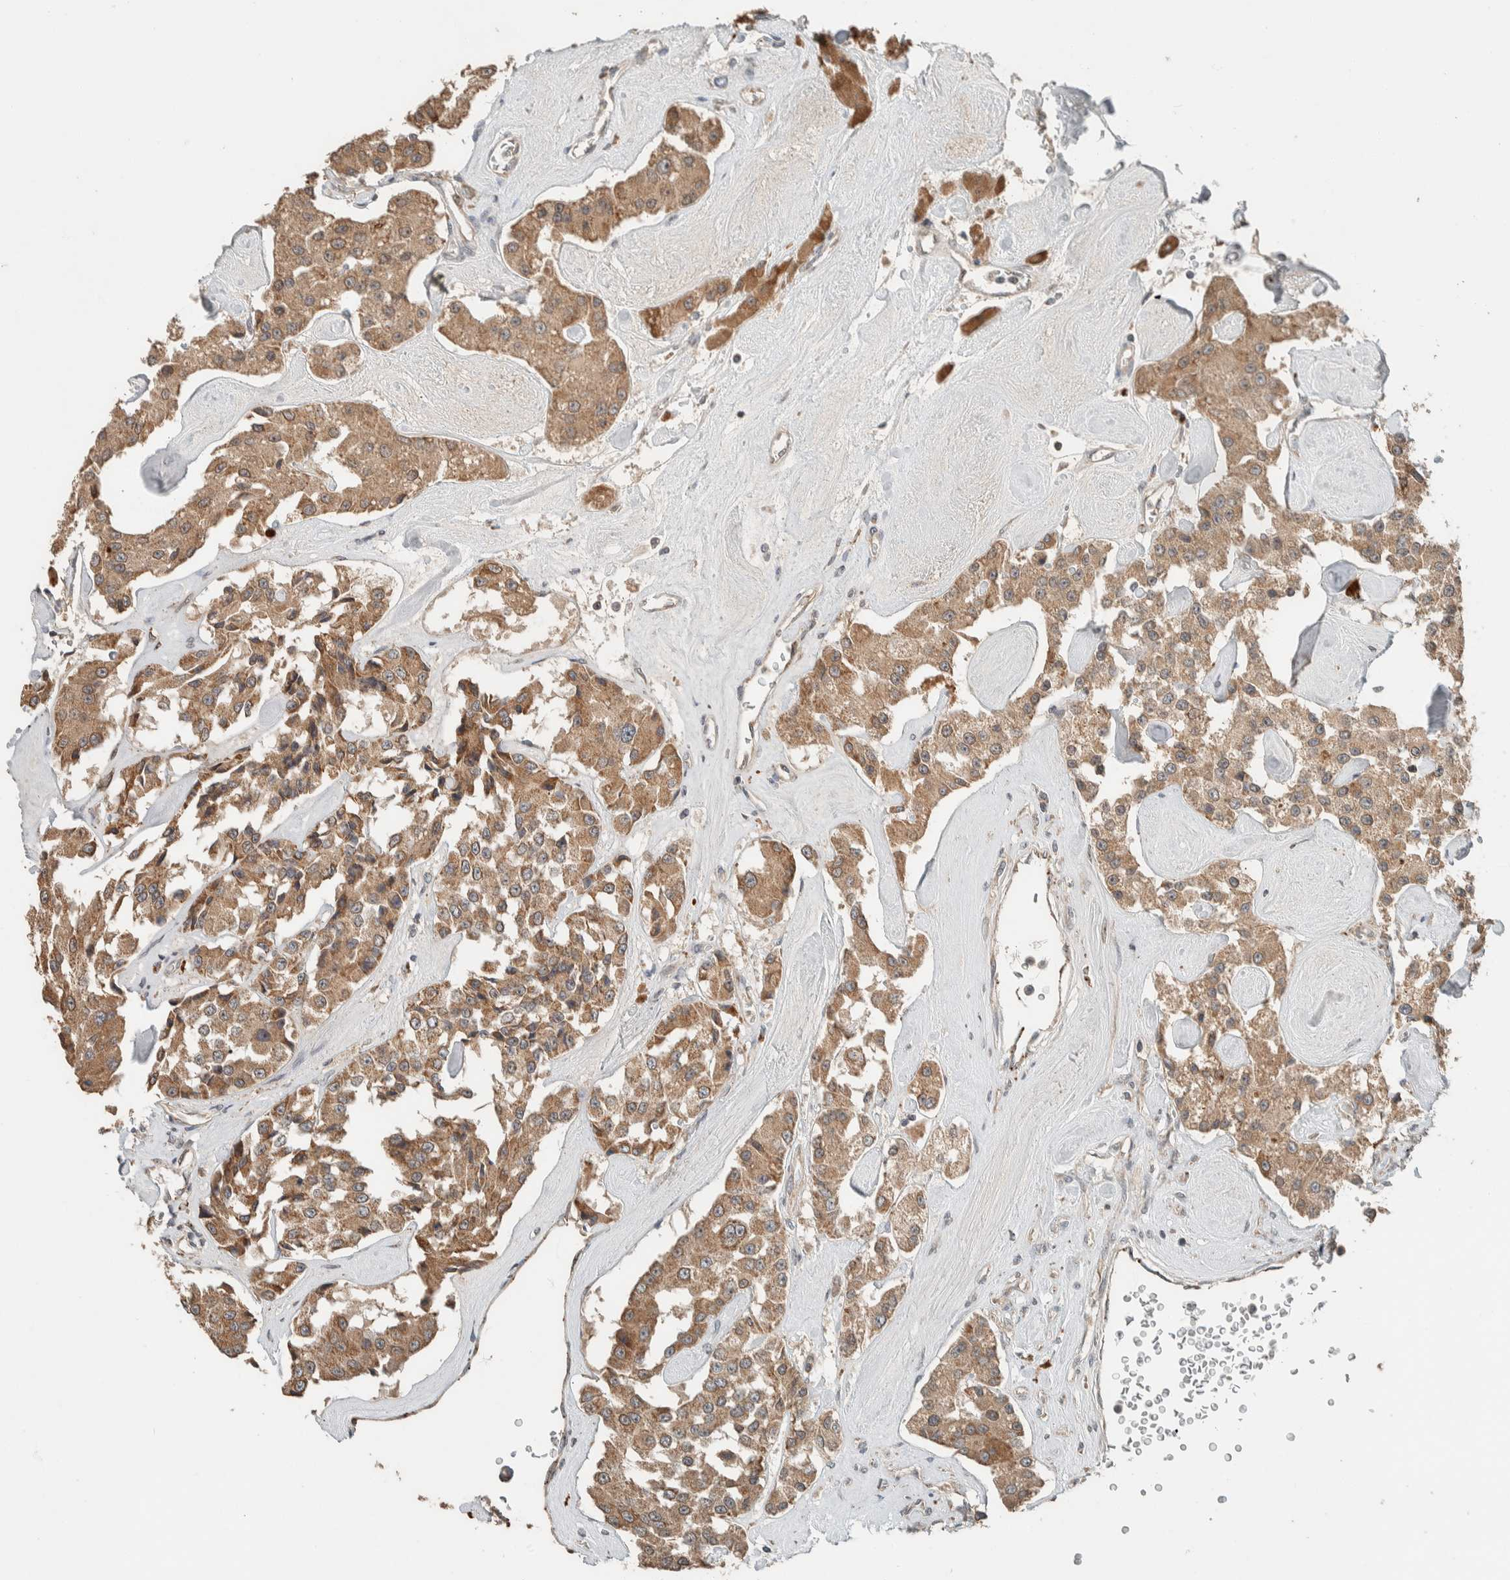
{"staining": {"intensity": "moderate", "quantity": ">75%", "location": "cytoplasmic/membranous"}, "tissue": "carcinoid", "cell_type": "Tumor cells", "image_type": "cancer", "snomed": [{"axis": "morphology", "description": "Carcinoid, malignant, NOS"}, {"axis": "topography", "description": "Pancreas"}], "caption": "Immunohistochemical staining of carcinoid shows medium levels of moderate cytoplasmic/membranous staining in approximately >75% of tumor cells.", "gene": "NBR1", "patient": {"sex": "male", "age": 41}}